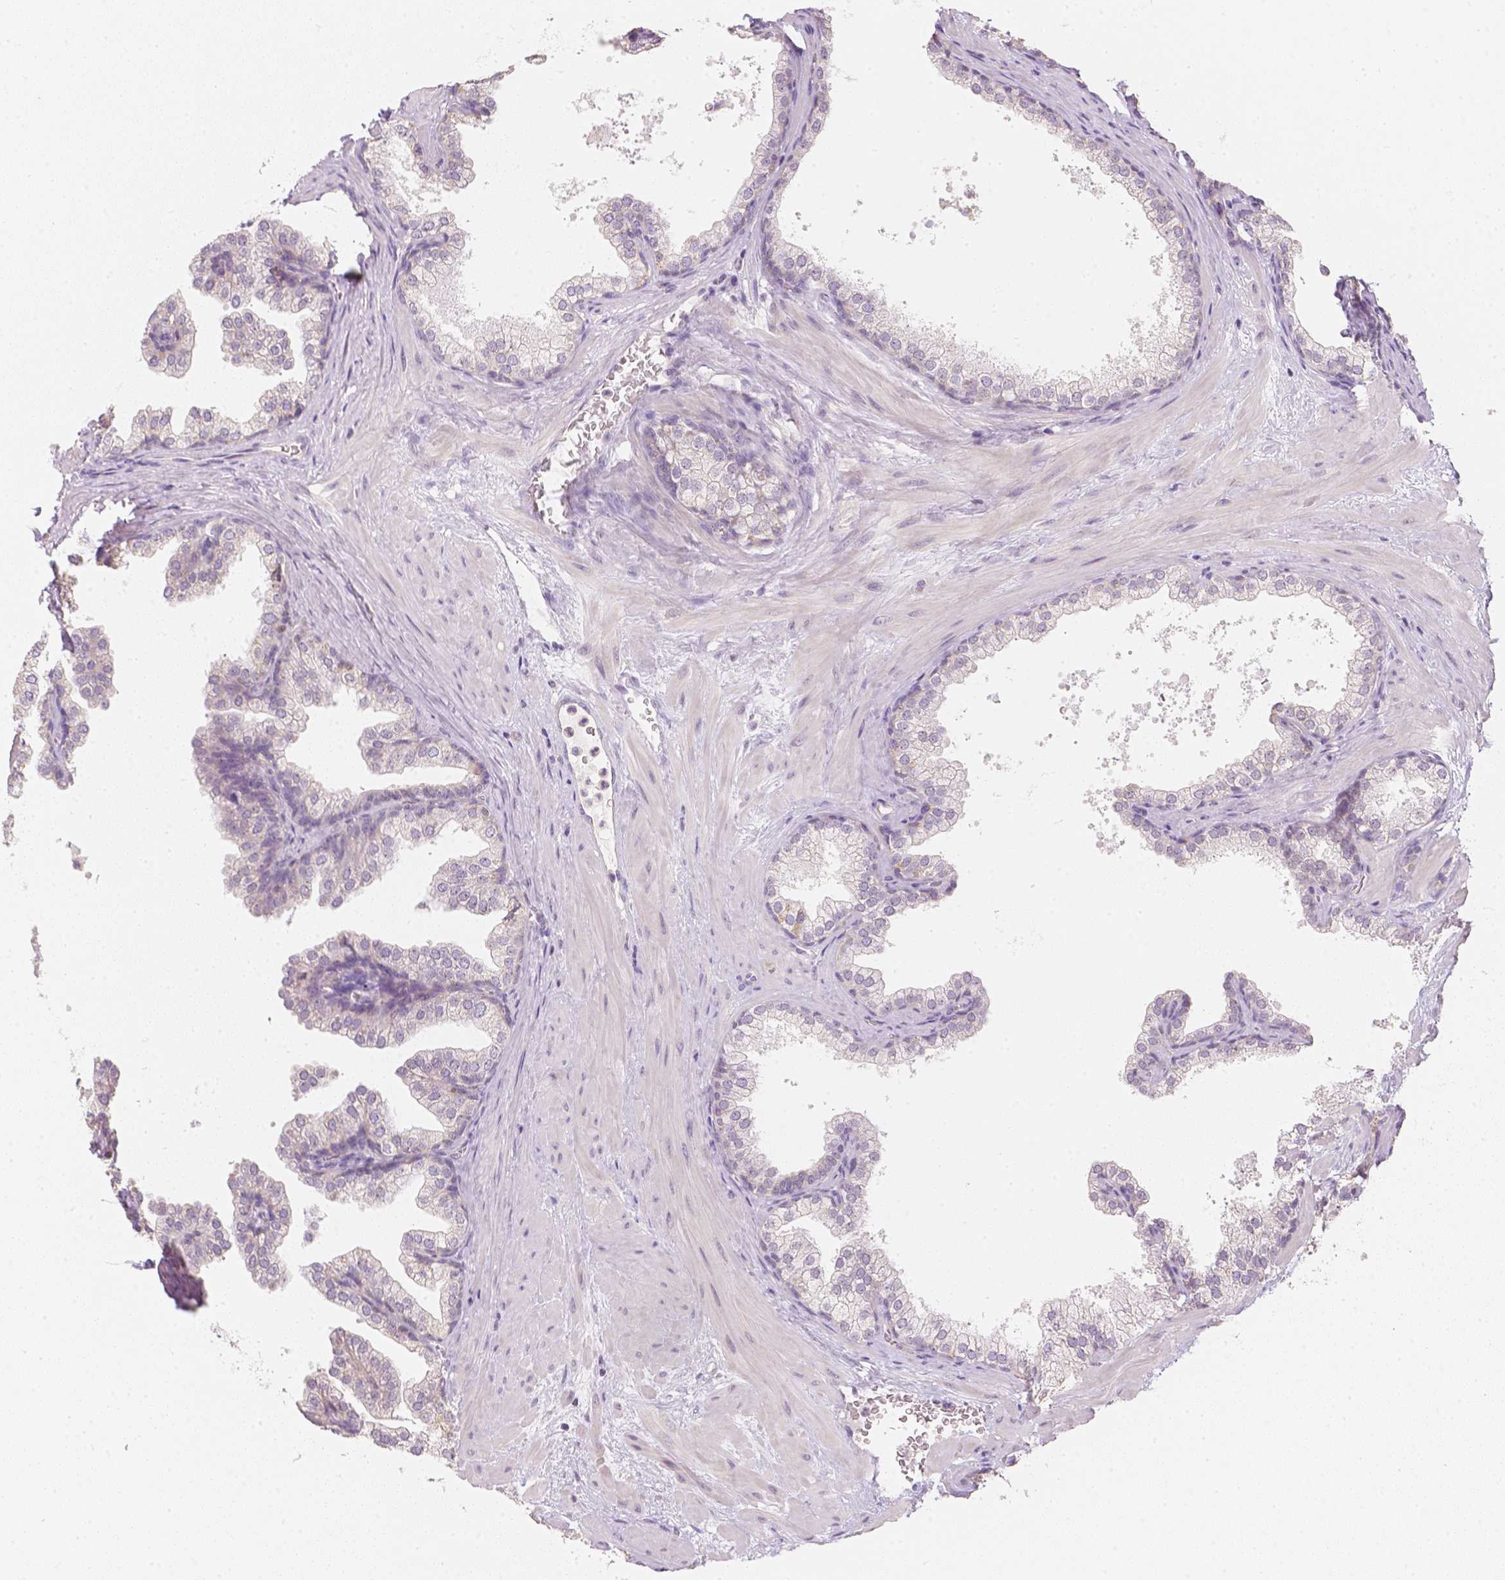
{"staining": {"intensity": "negative", "quantity": "none", "location": "none"}, "tissue": "prostate", "cell_type": "Glandular cells", "image_type": "normal", "snomed": [{"axis": "morphology", "description": "Normal tissue, NOS"}, {"axis": "topography", "description": "Prostate"}], "caption": "High power microscopy photomicrograph of an immunohistochemistry (IHC) micrograph of normal prostate, revealing no significant expression in glandular cells.", "gene": "NVL", "patient": {"sex": "male", "age": 37}}